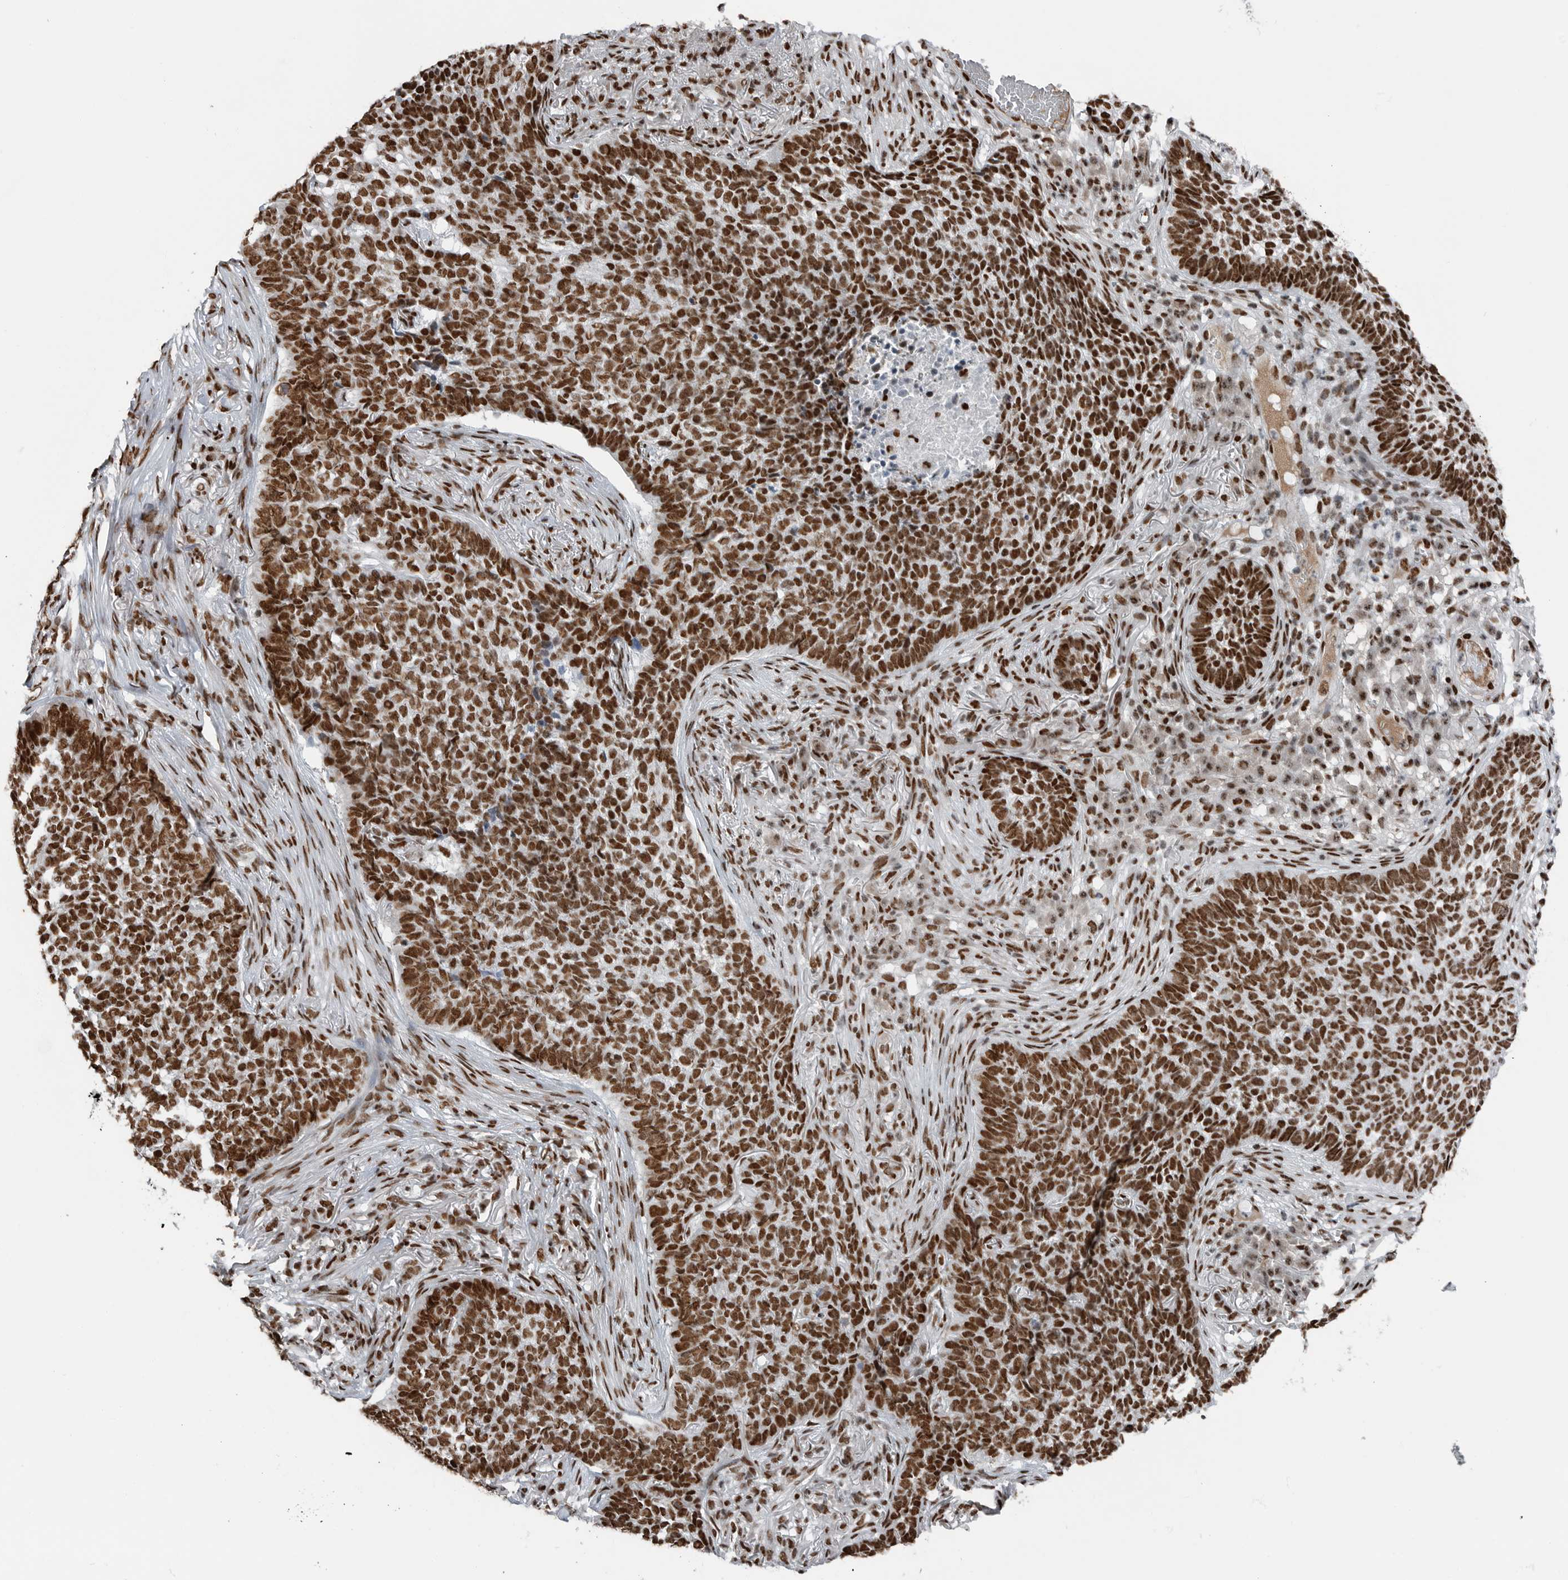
{"staining": {"intensity": "moderate", "quantity": ">75%", "location": "nuclear"}, "tissue": "skin cancer", "cell_type": "Tumor cells", "image_type": "cancer", "snomed": [{"axis": "morphology", "description": "Basal cell carcinoma"}, {"axis": "topography", "description": "Skin"}], "caption": "Skin cancer (basal cell carcinoma) tissue shows moderate nuclear expression in approximately >75% of tumor cells", "gene": "BLZF1", "patient": {"sex": "male", "age": 85}}